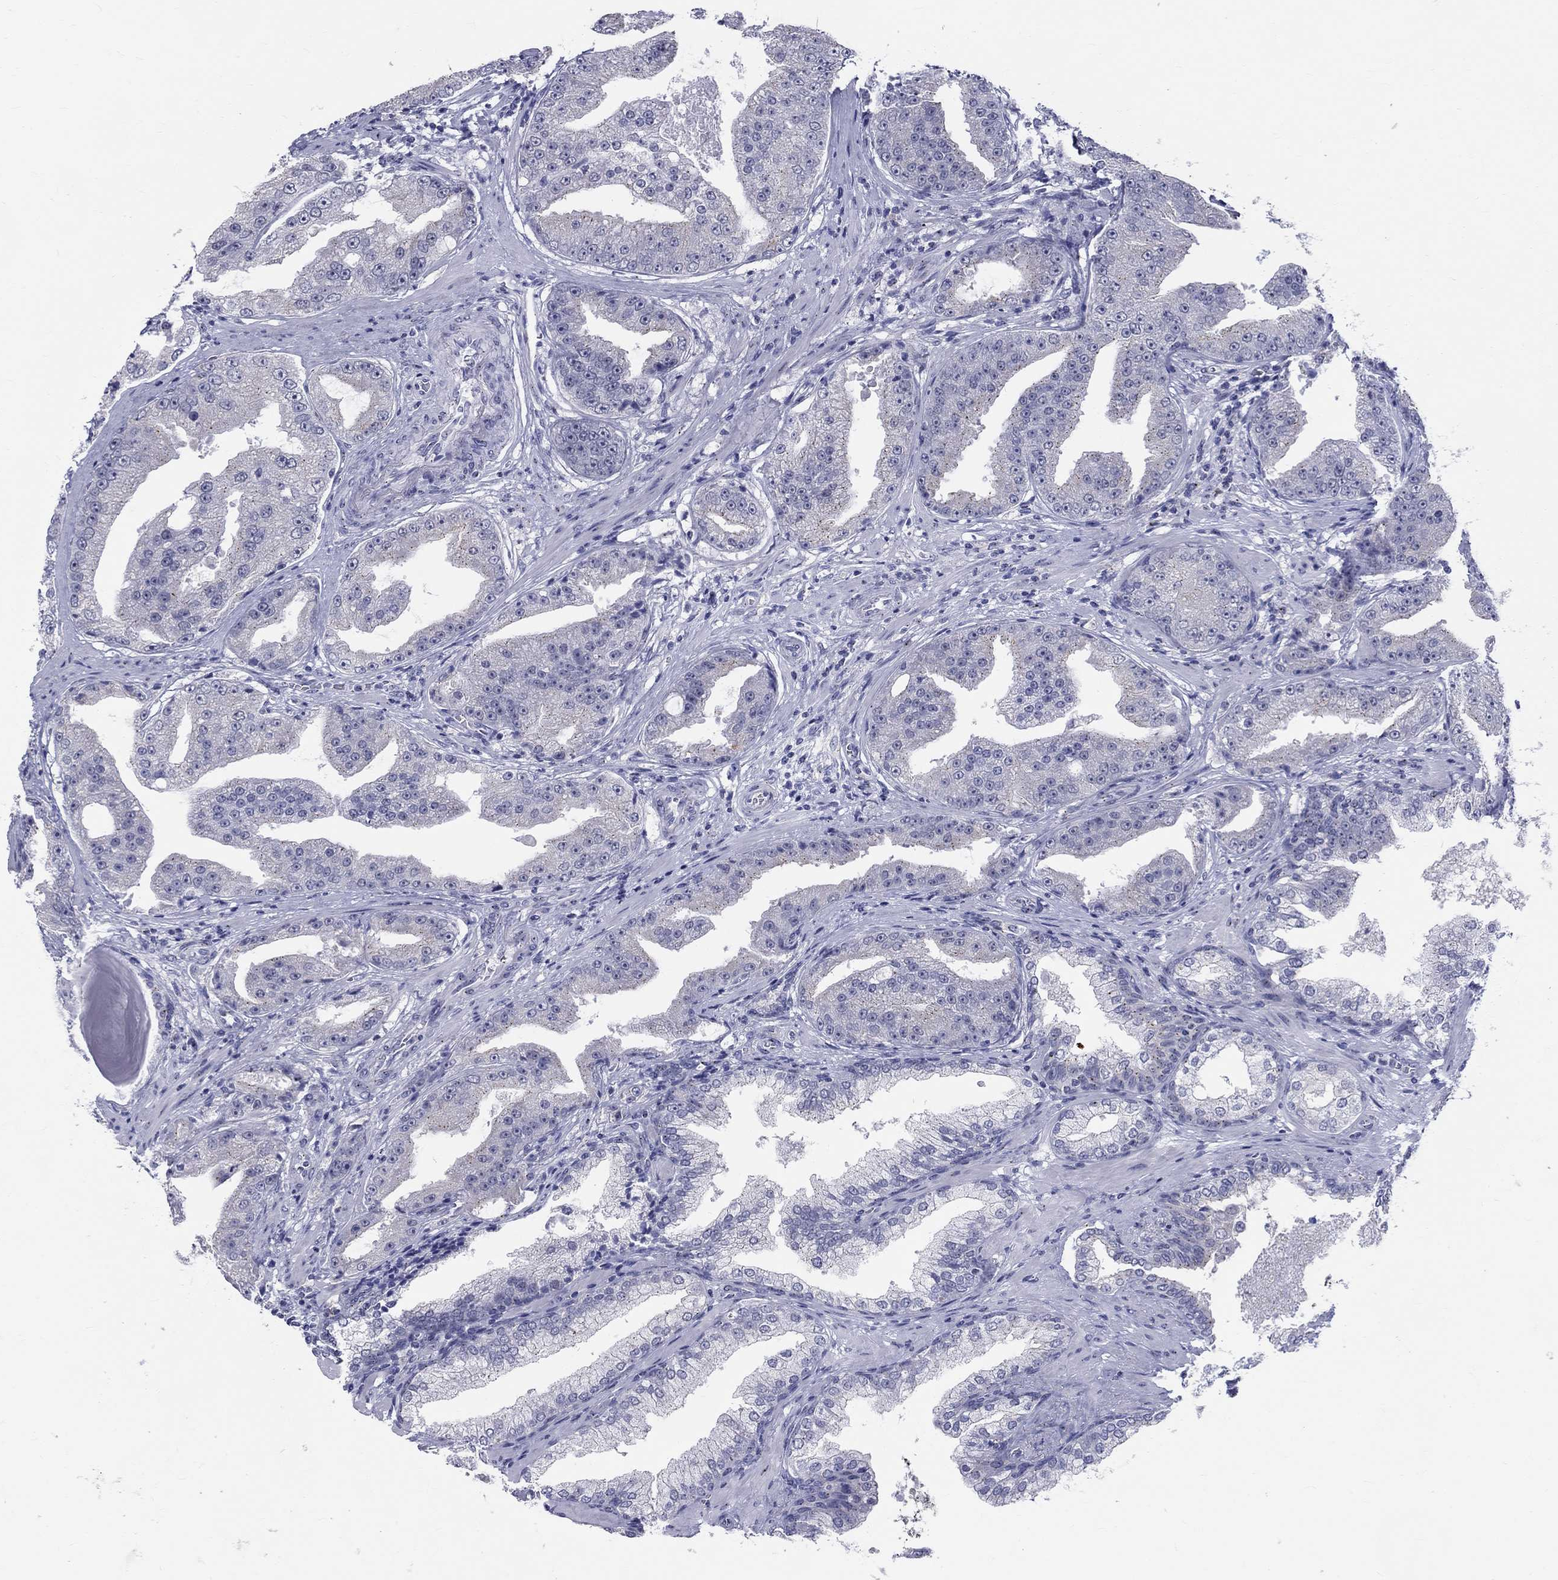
{"staining": {"intensity": "negative", "quantity": "none", "location": "none"}, "tissue": "prostate cancer", "cell_type": "Tumor cells", "image_type": "cancer", "snomed": [{"axis": "morphology", "description": "Adenocarcinoma, Low grade"}, {"axis": "topography", "description": "Prostate"}], "caption": "A high-resolution image shows IHC staining of prostate low-grade adenocarcinoma, which displays no significant expression in tumor cells.", "gene": "CEP43", "patient": {"sex": "male", "age": 62}}